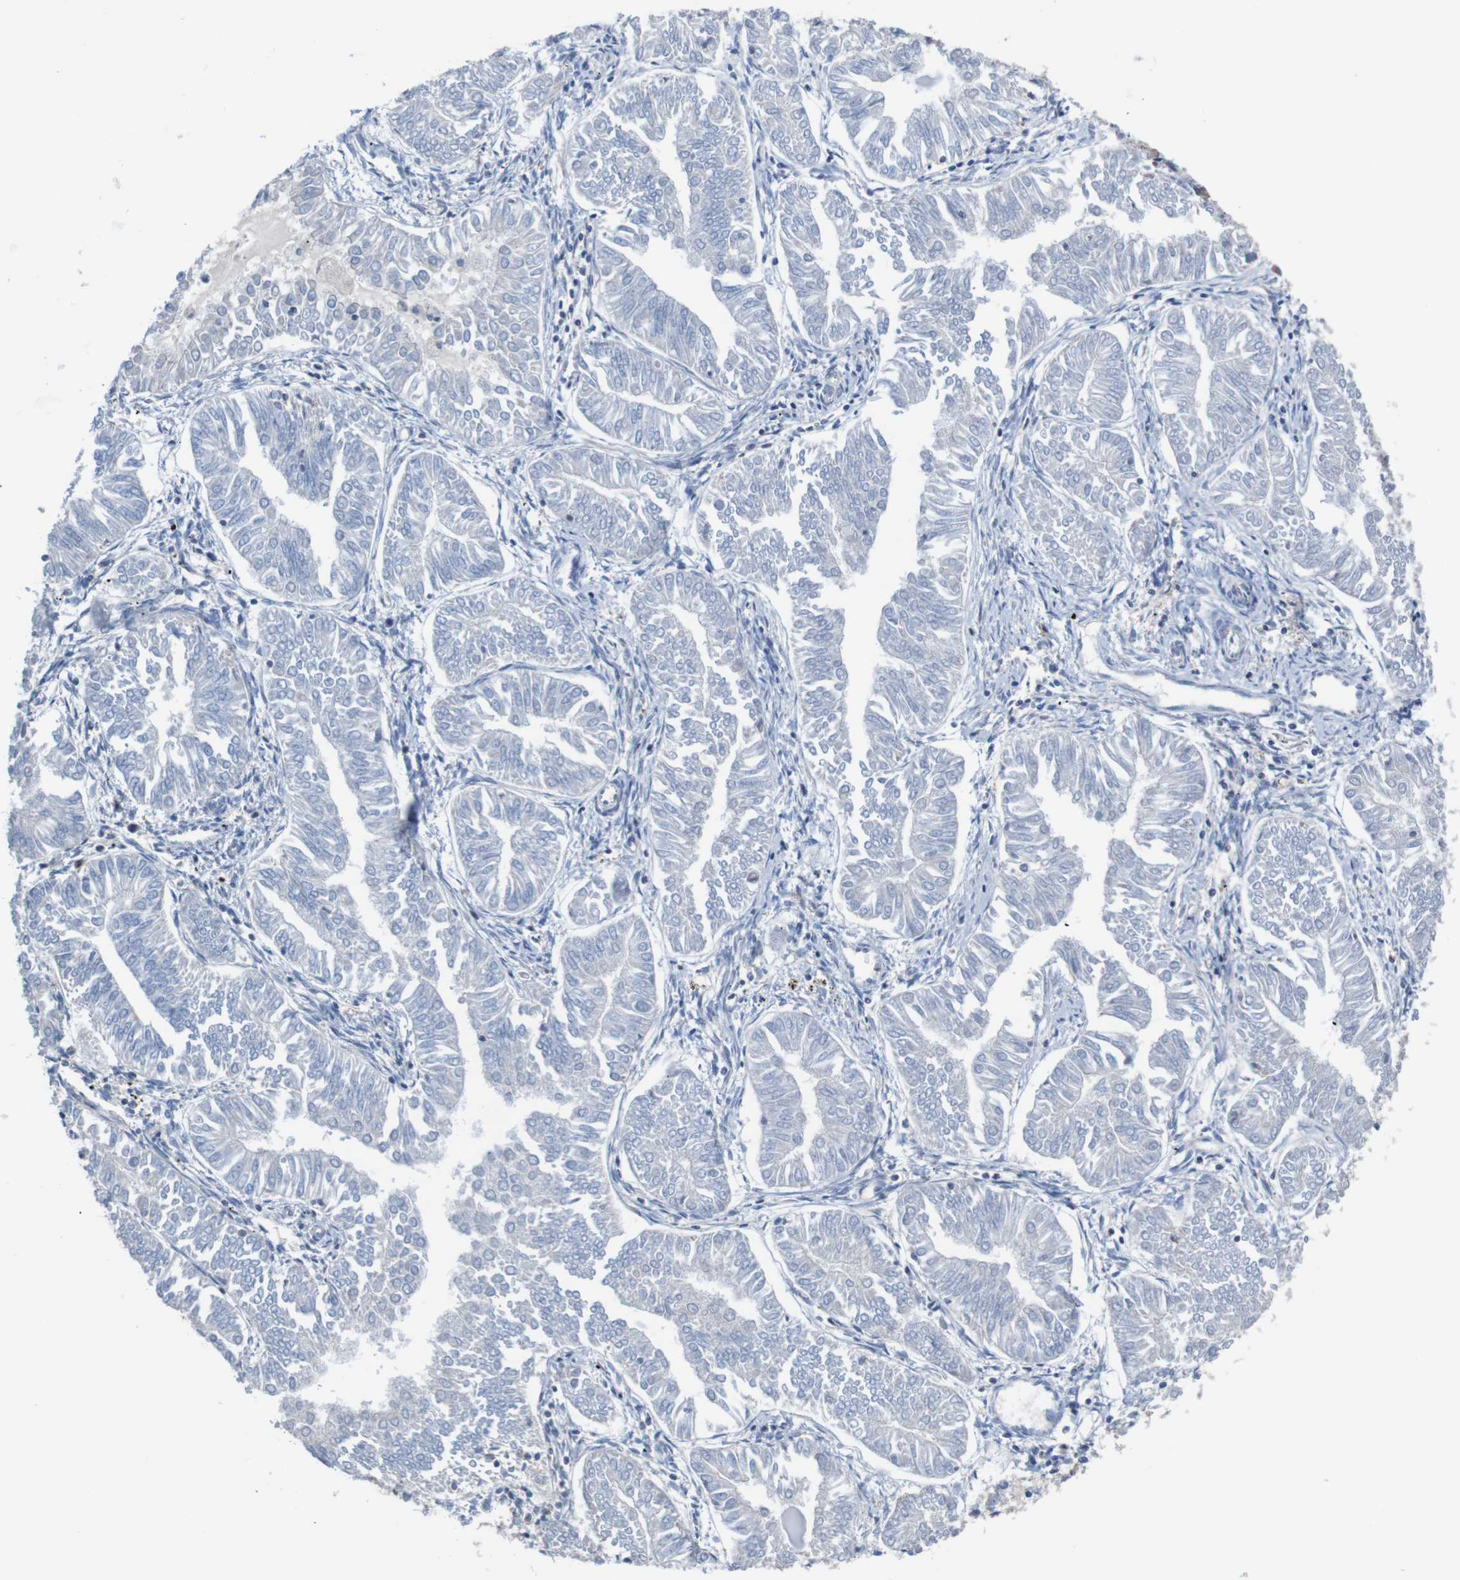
{"staining": {"intensity": "negative", "quantity": "none", "location": "none"}, "tissue": "endometrial cancer", "cell_type": "Tumor cells", "image_type": "cancer", "snomed": [{"axis": "morphology", "description": "Adenocarcinoma, NOS"}, {"axis": "topography", "description": "Endometrium"}], "caption": "DAB (3,3'-diaminobenzidine) immunohistochemical staining of human endometrial cancer shows no significant expression in tumor cells. (DAB IHC, high magnification).", "gene": "MINAR1", "patient": {"sex": "female", "age": 53}}